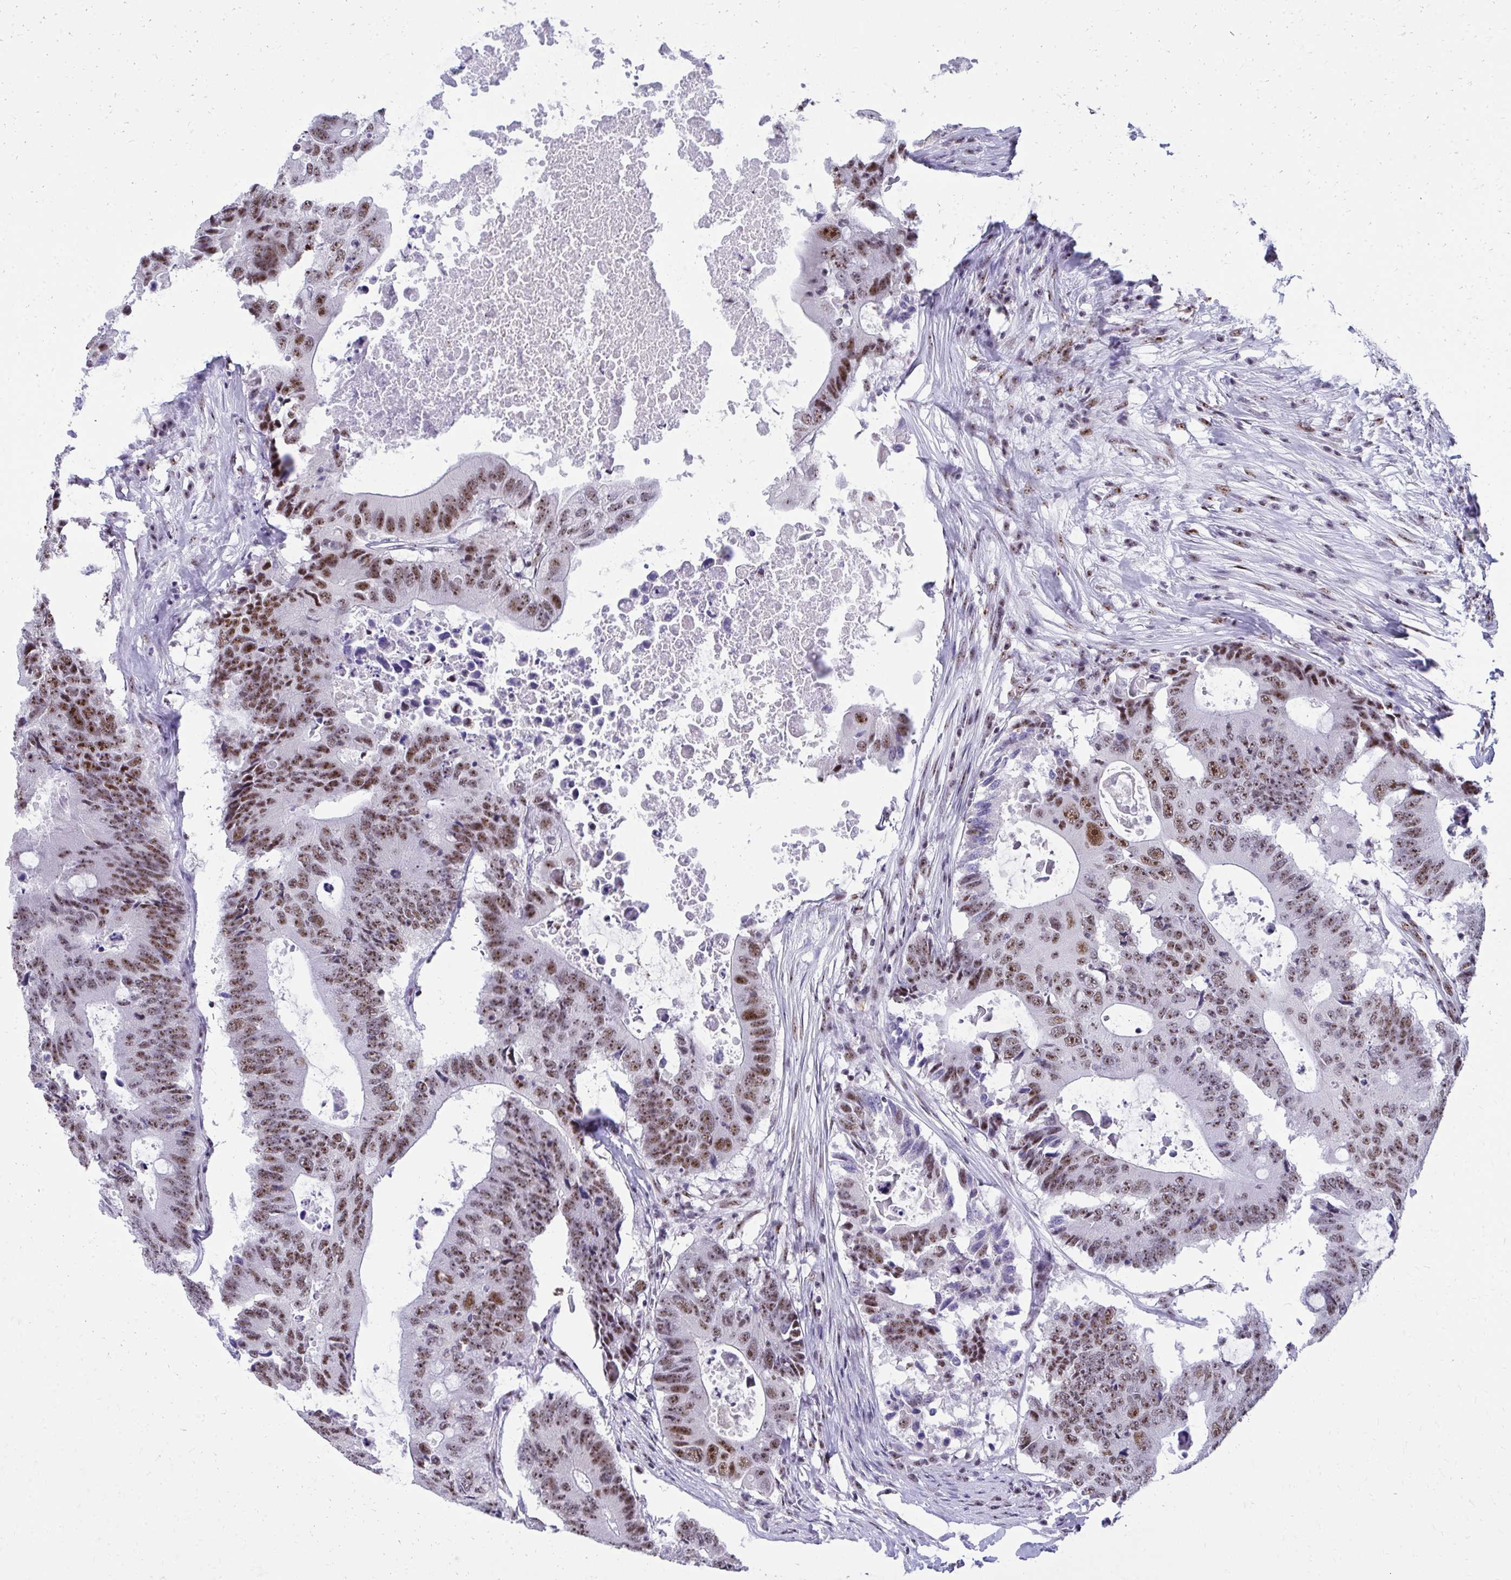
{"staining": {"intensity": "moderate", "quantity": ">75%", "location": "nuclear"}, "tissue": "colorectal cancer", "cell_type": "Tumor cells", "image_type": "cancer", "snomed": [{"axis": "morphology", "description": "Adenocarcinoma, NOS"}, {"axis": "topography", "description": "Colon"}], "caption": "Immunohistochemical staining of human colorectal cancer (adenocarcinoma) displays moderate nuclear protein expression in approximately >75% of tumor cells.", "gene": "PELP1", "patient": {"sex": "male", "age": 71}}